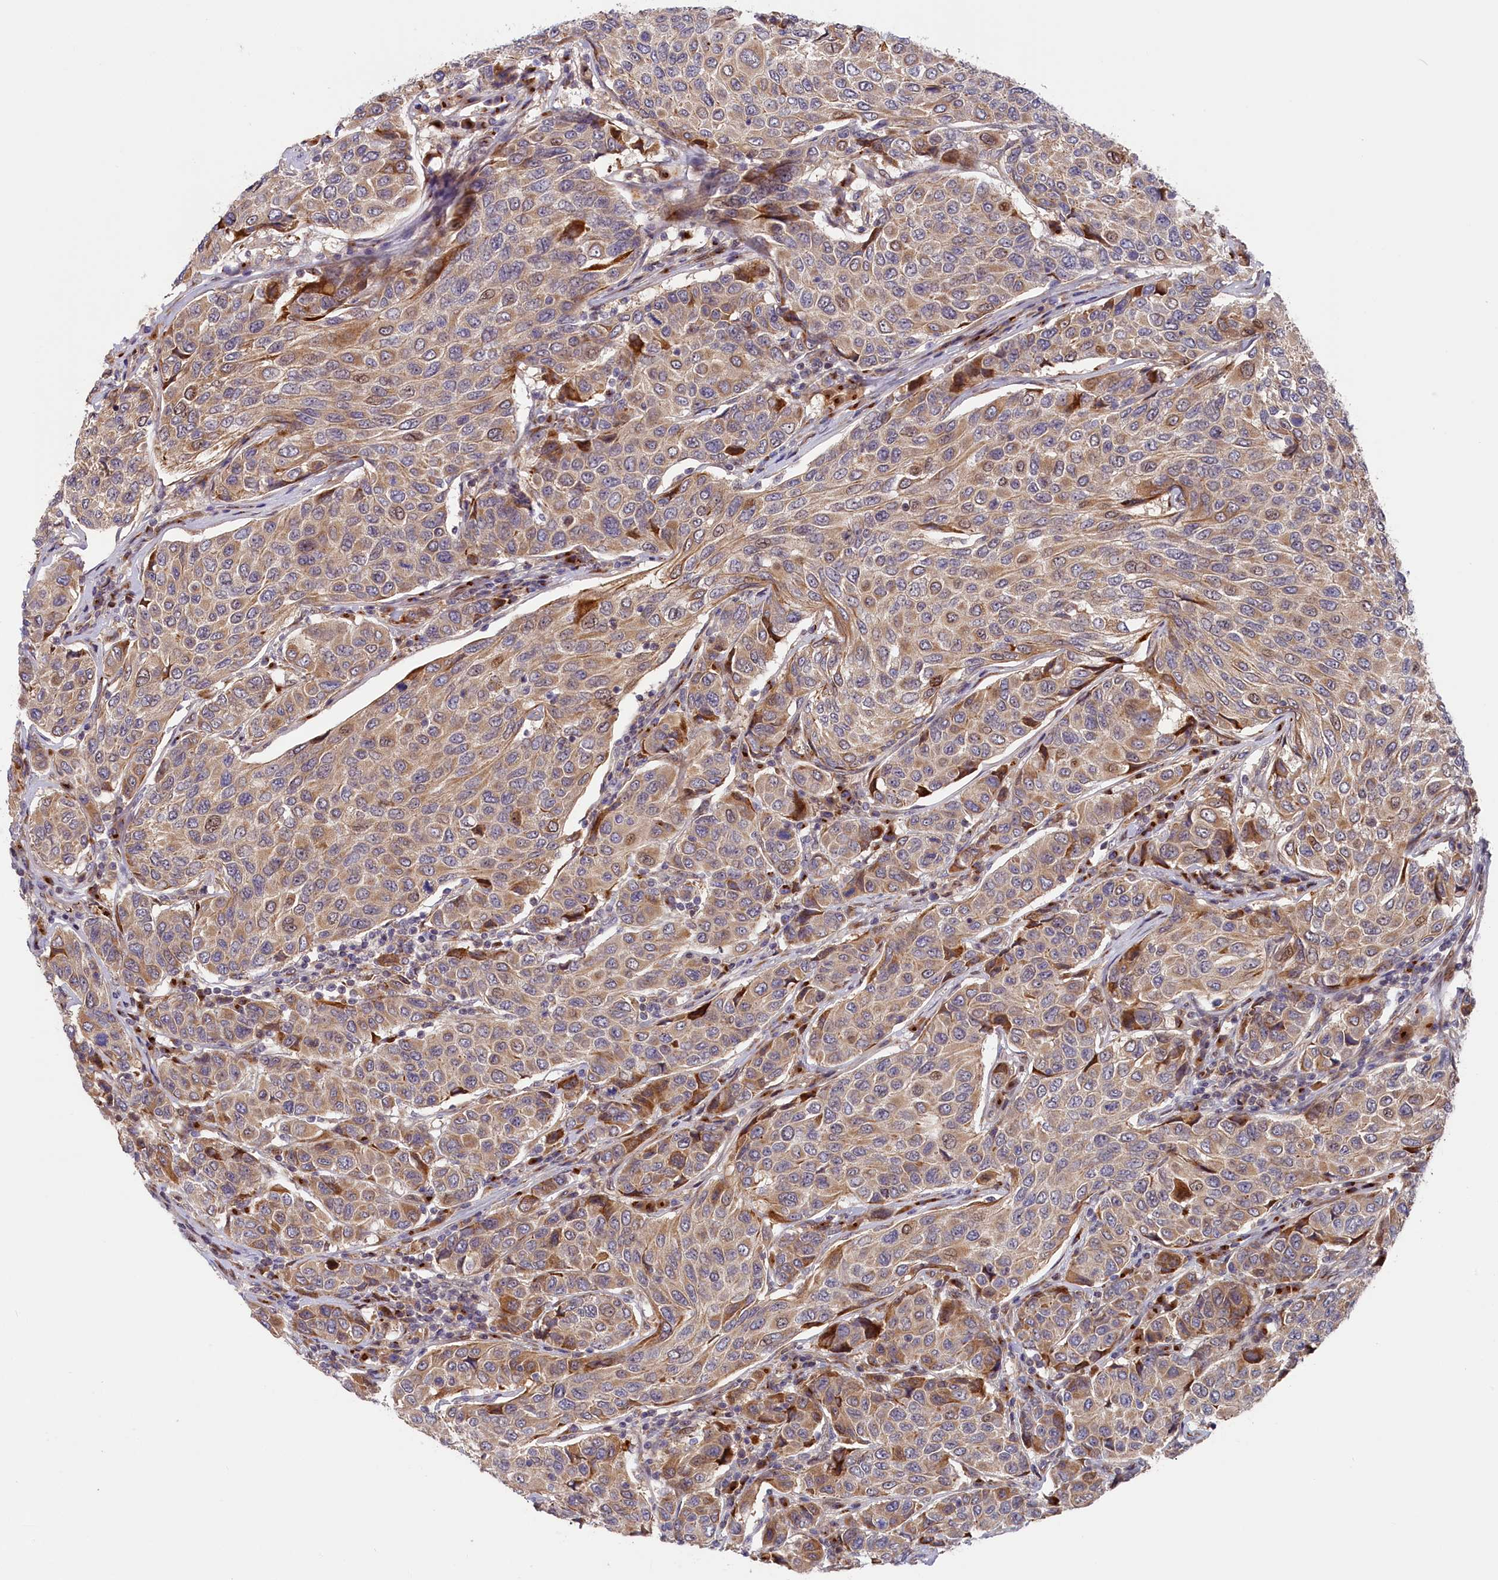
{"staining": {"intensity": "weak", "quantity": ">75%", "location": "cytoplasmic/membranous"}, "tissue": "breast cancer", "cell_type": "Tumor cells", "image_type": "cancer", "snomed": [{"axis": "morphology", "description": "Duct carcinoma"}, {"axis": "topography", "description": "Breast"}], "caption": "Immunohistochemical staining of breast invasive ductal carcinoma exhibits weak cytoplasmic/membranous protein expression in approximately >75% of tumor cells.", "gene": "CHST12", "patient": {"sex": "female", "age": 55}}